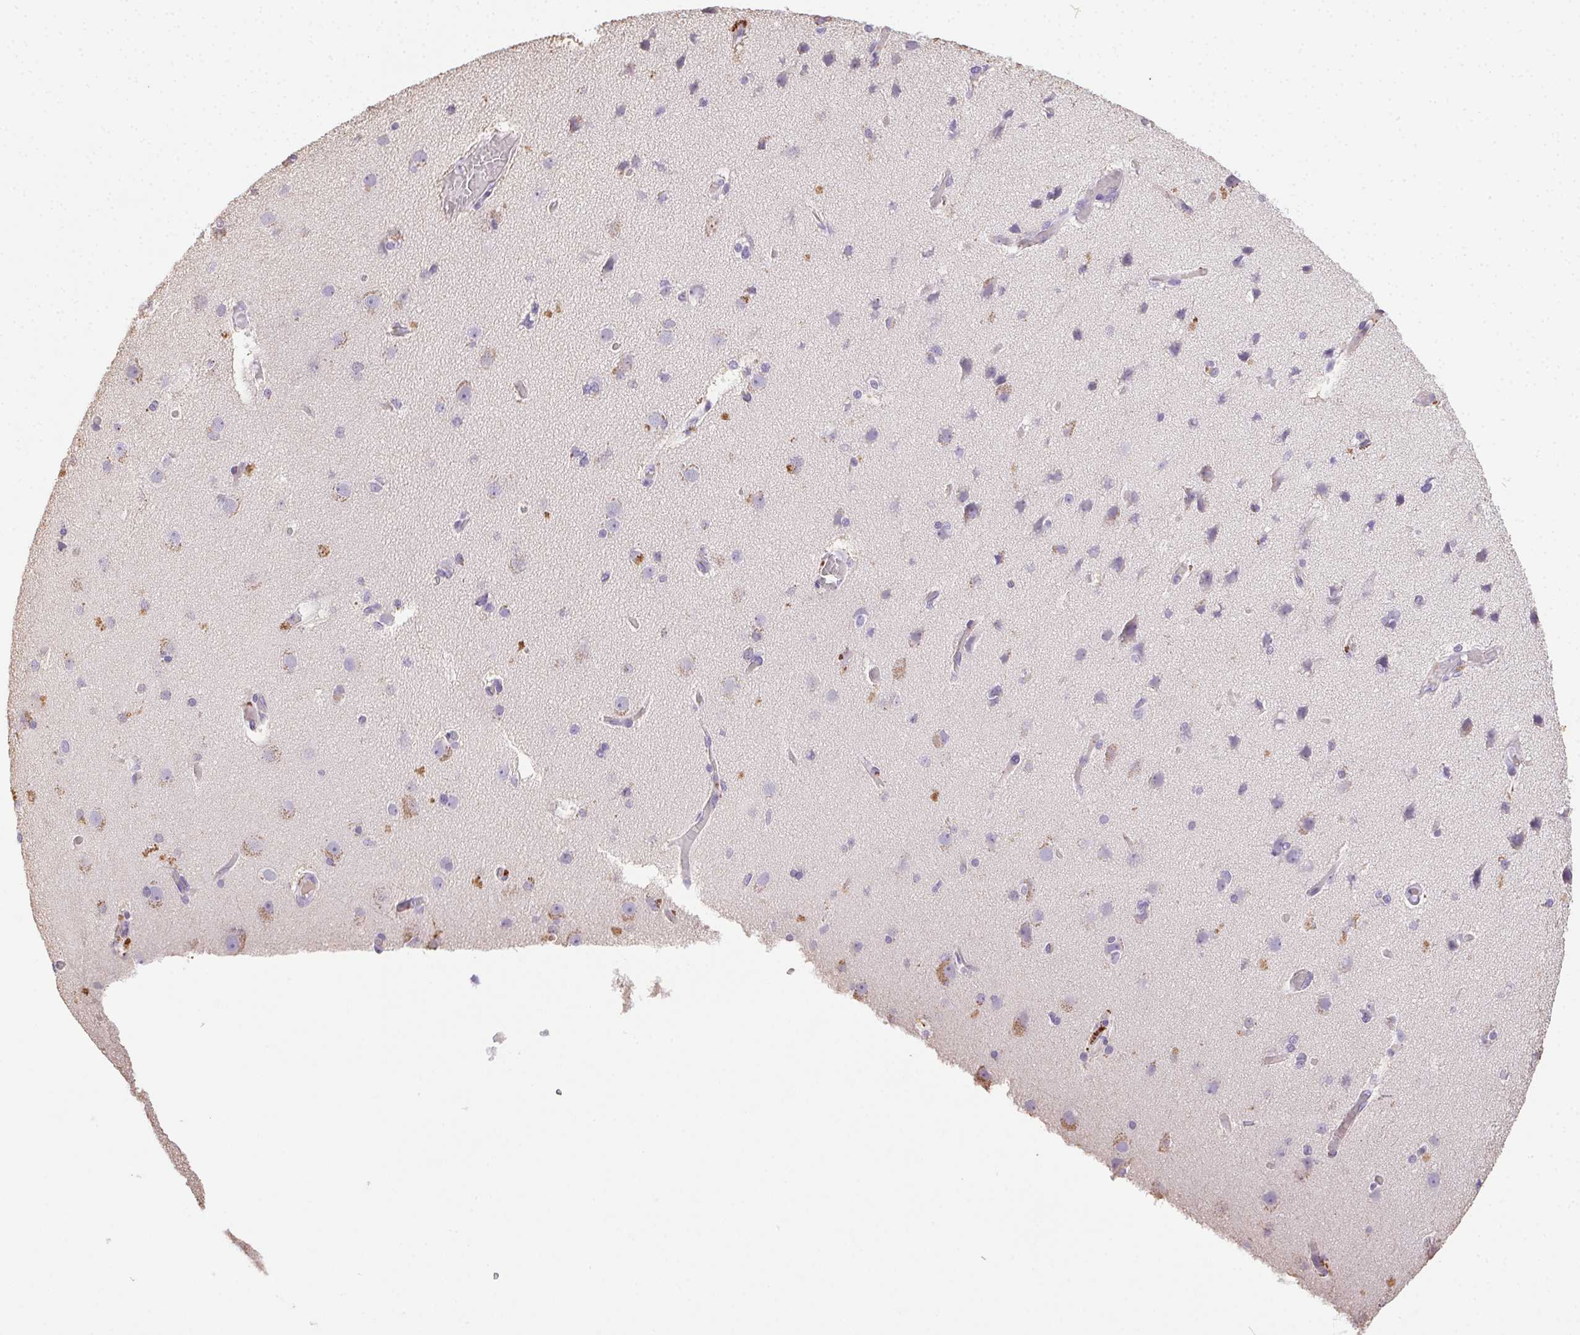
{"staining": {"intensity": "negative", "quantity": "none", "location": "none"}, "tissue": "cerebral cortex", "cell_type": "Endothelial cells", "image_type": "normal", "snomed": [{"axis": "morphology", "description": "Normal tissue, NOS"}, {"axis": "morphology", "description": "Glioma, malignant, High grade"}, {"axis": "topography", "description": "Cerebral cortex"}], "caption": "The histopathology image exhibits no significant positivity in endothelial cells of cerebral cortex.", "gene": "SYCE2", "patient": {"sex": "male", "age": 71}}